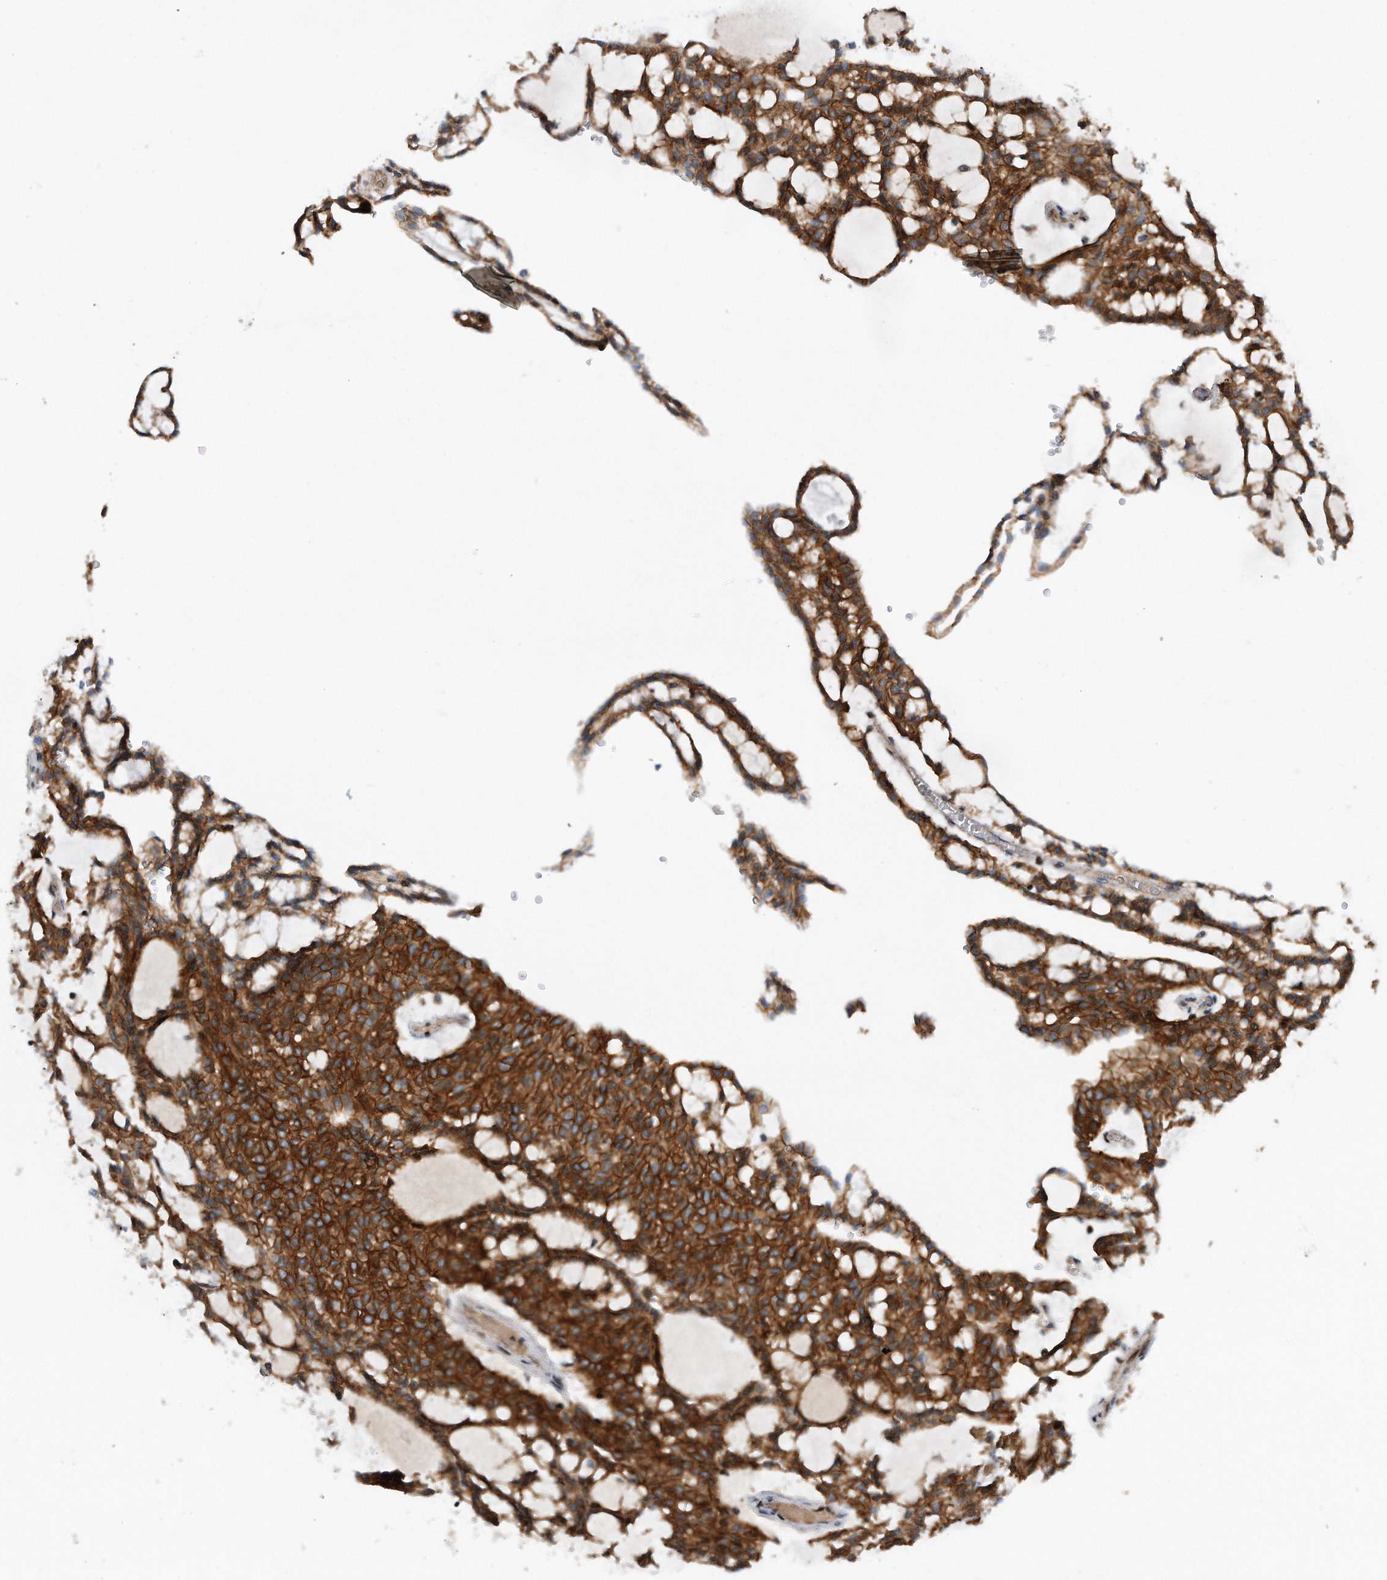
{"staining": {"intensity": "strong", "quantity": ">75%", "location": "cytoplasmic/membranous"}, "tissue": "renal cancer", "cell_type": "Tumor cells", "image_type": "cancer", "snomed": [{"axis": "morphology", "description": "Adenocarcinoma, NOS"}, {"axis": "topography", "description": "Kidney"}], "caption": "Human renal adenocarcinoma stained with a brown dye demonstrates strong cytoplasmic/membranous positive expression in about >75% of tumor cells.", "gene": "CDH12", "patient": {"sex": "male", "age": 63}}